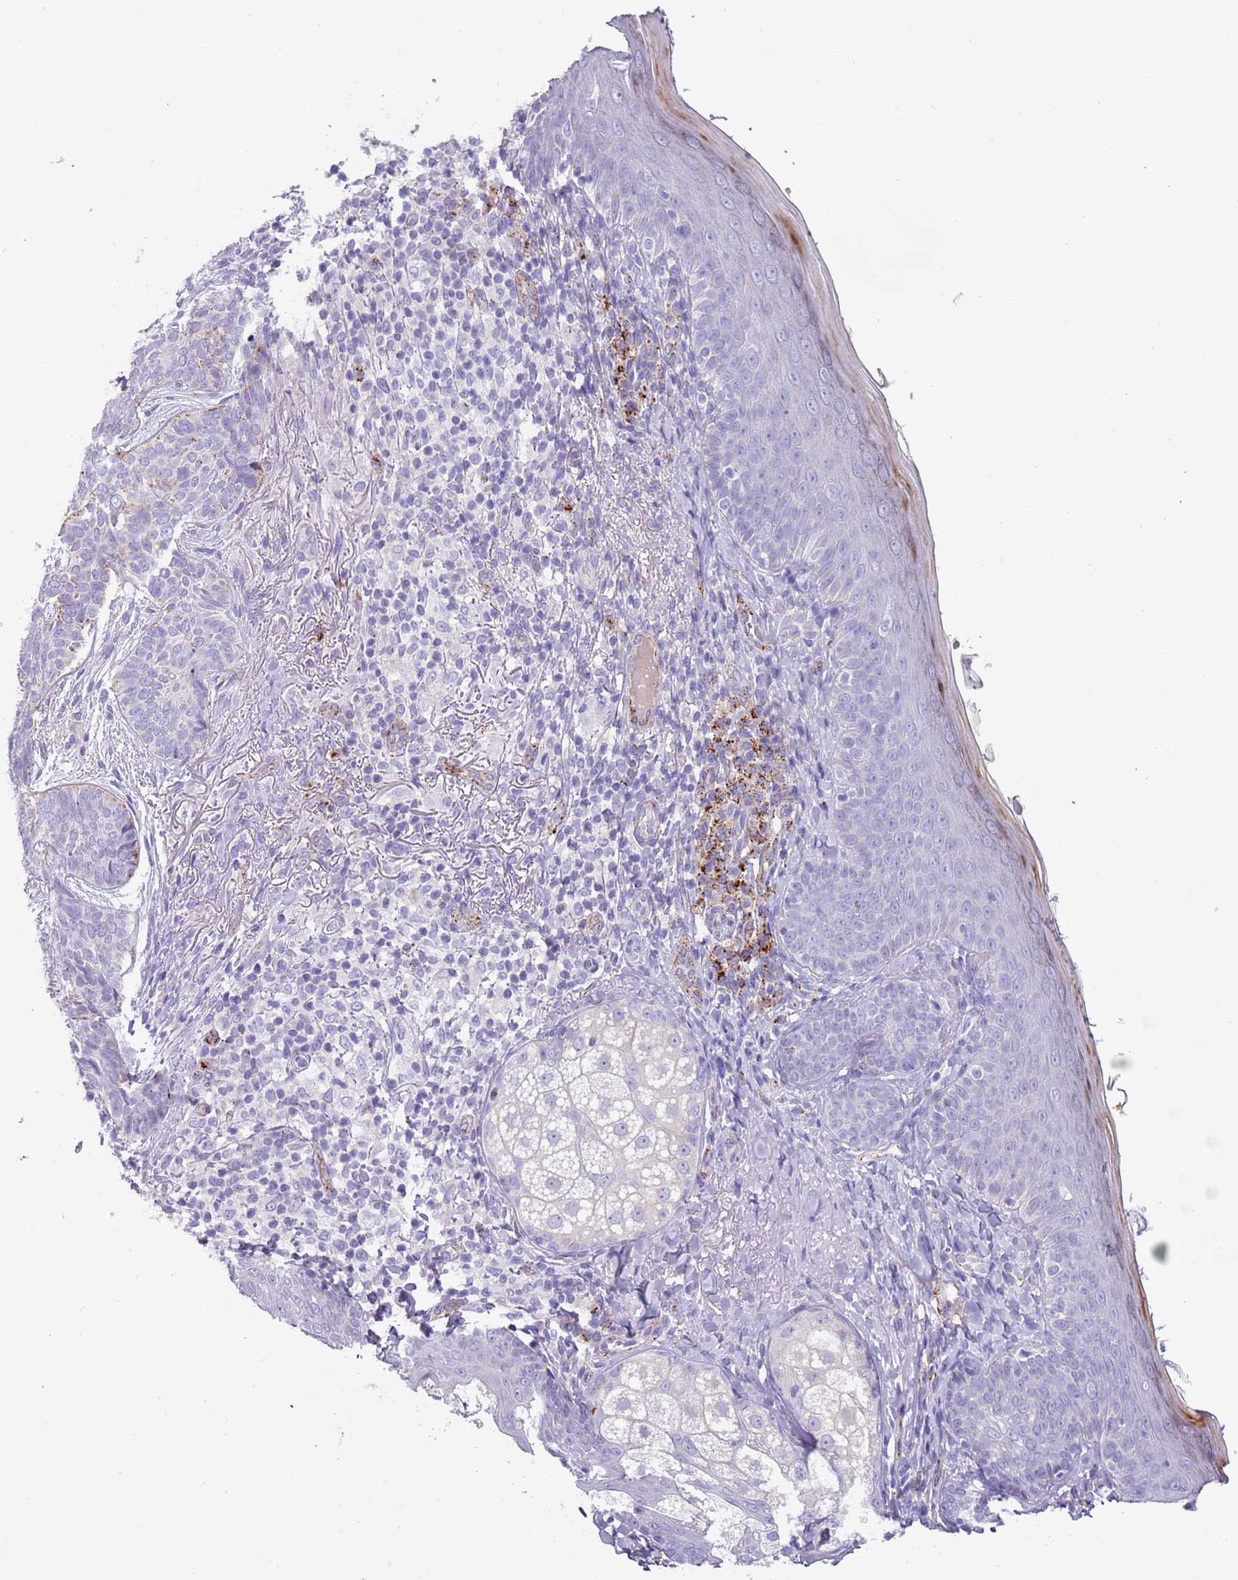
{"staining": {"intensity": "negative", "quantity": "none", "location": "none"}, "tissue": "skin", "cell_type": "Fibroblasts", "image_type": "normal", "snomed": [{"axis": "morphology", "description": "Normal tissue, NOS"}, {"axis": "topography", "description": "Skin"}], "caption": "Human skin stained for a protein using immunohistochemistry demonstrates no staining in fibroblasts.", "gene": "LRRN3", "patient": {"sex": "male", "age": 57}}